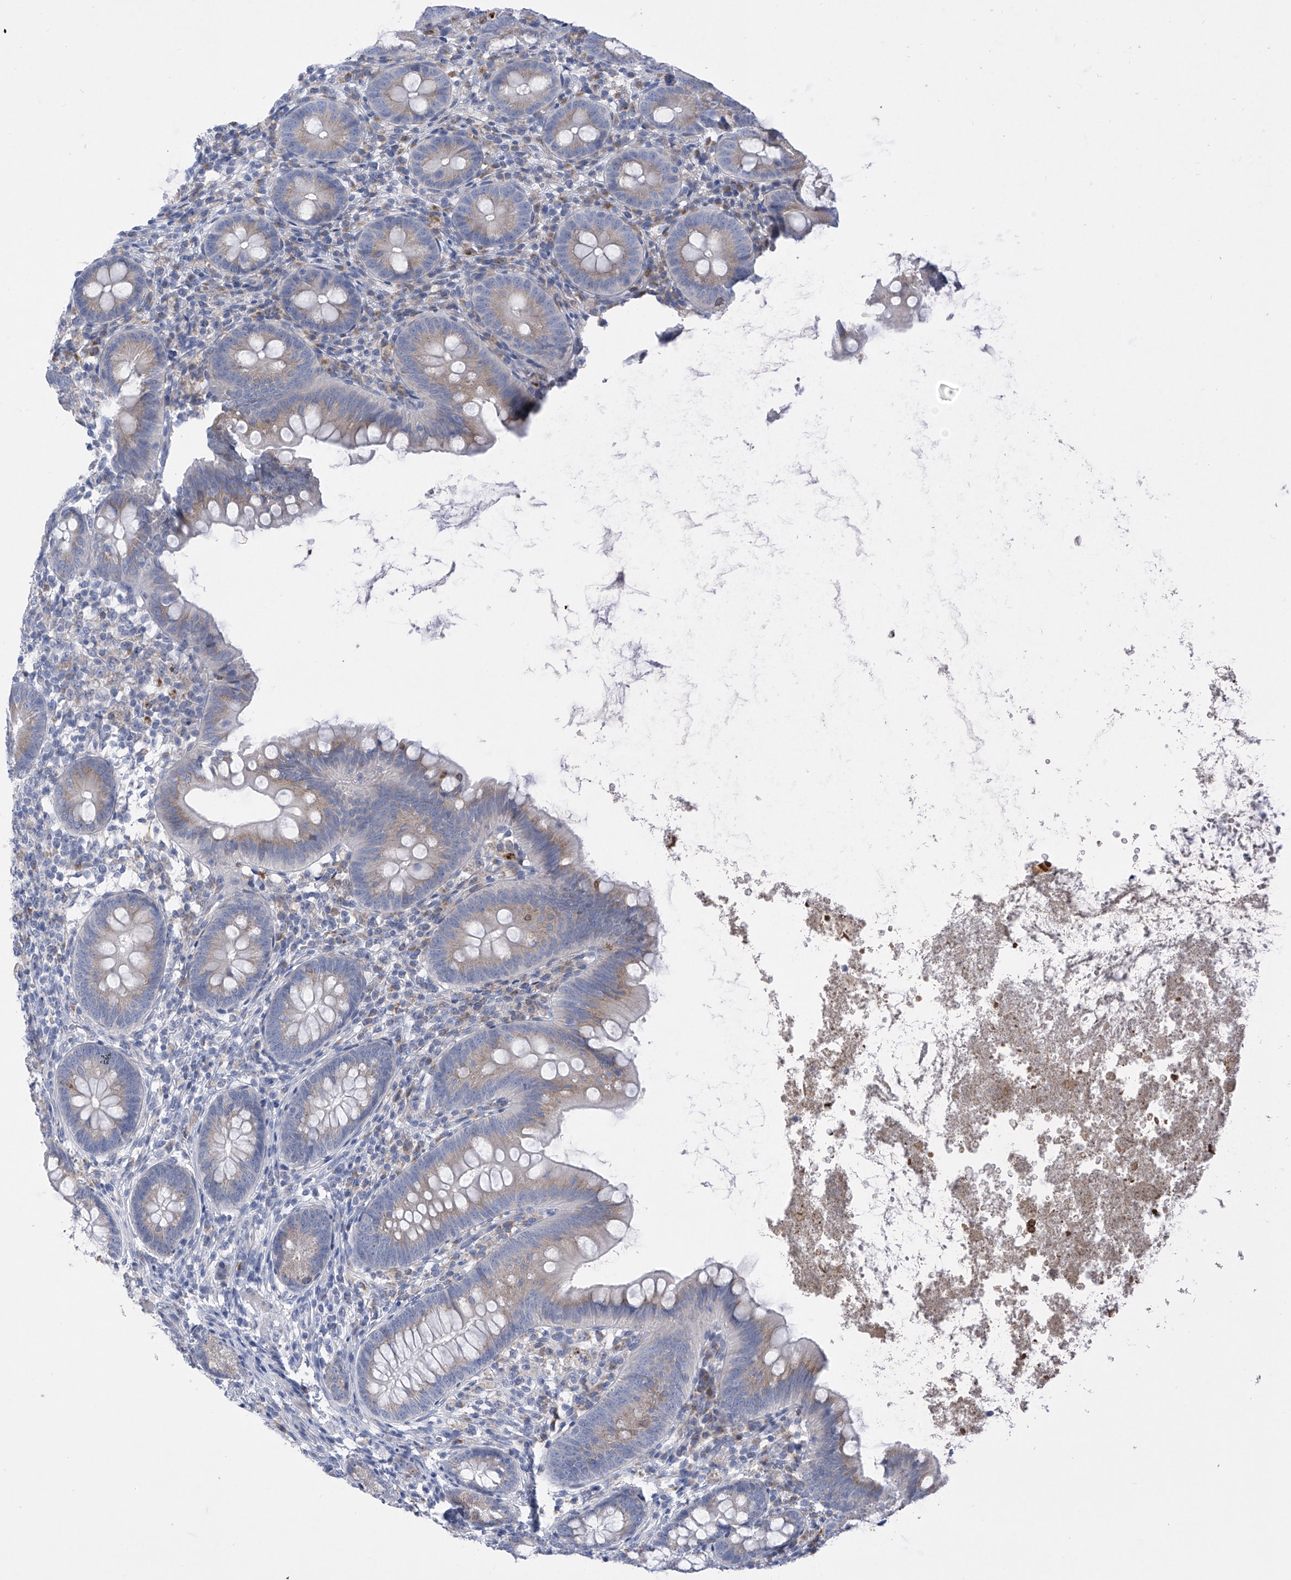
{"staining": {"intensity": "weak", "quantity": "25%-75%", "location": "cytoplasmic/membranous"}, "tissue": "appendix", "cell_type": "Glandular cells", "image_type": "normal", "snomed": [{"axis": "morphology", "description": "Normal tissue, NOS"}, {"axis": "topography", "description": "Appendix"}], "caption": "High-power microscopy captured an IHC photomicrograph of normal appendix, revealing weak cytoplasmic/membranous positivity in approximately 25%-75% of glandular cells.", "gene": "SLCO4A1", "patient": {"sex": "female", "age": 62}}